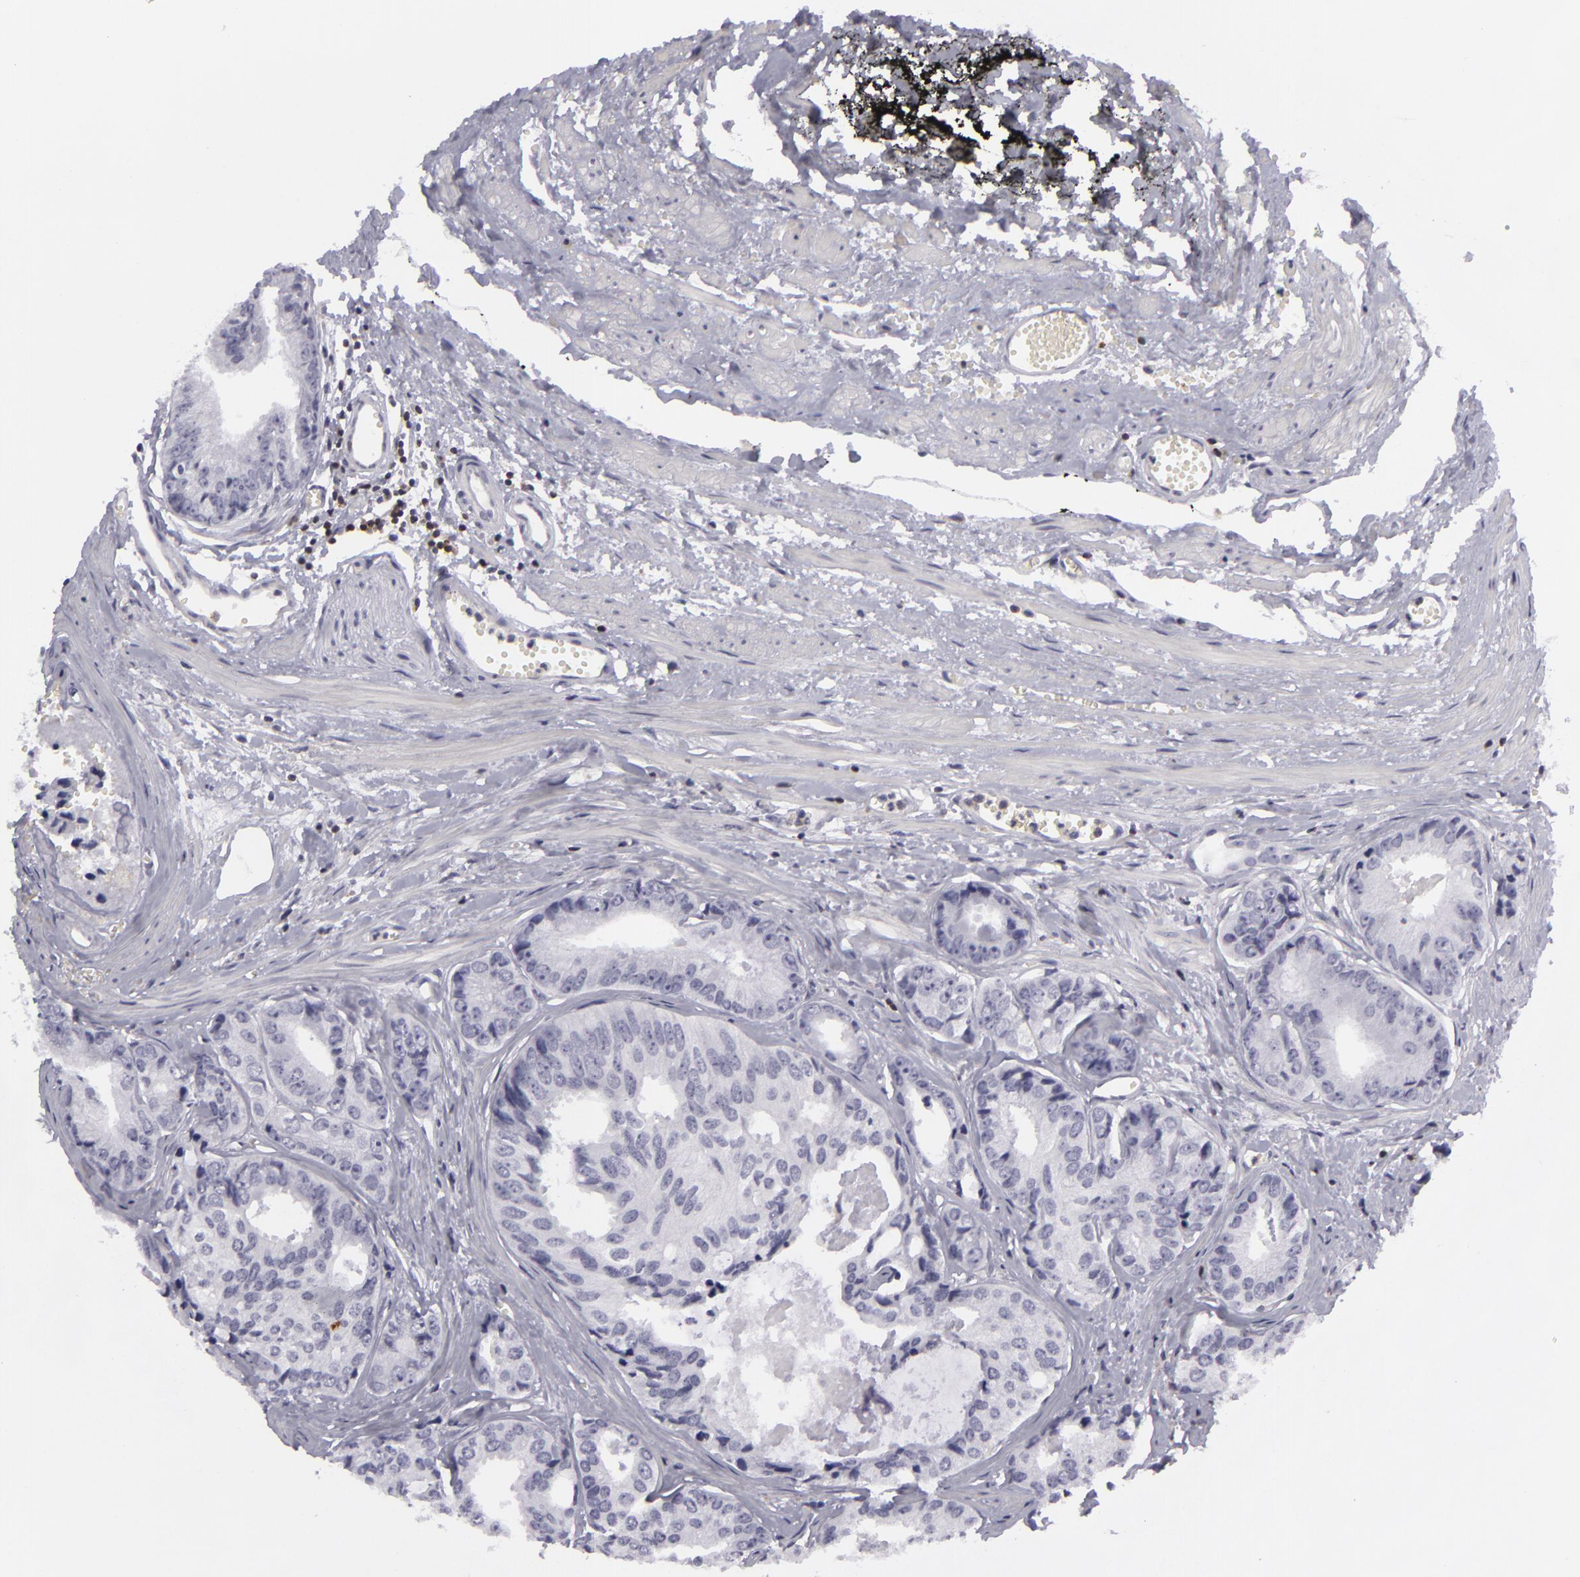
{"staining": {"intensity": "negative", "quantity": "none", "location": "none"}, "tissue": "prostate cancer", "cell_type": "Tumor cells", "image_type": "cancer", "snomed": [{"axis": "morphology", "description": "Adenocarcinoma, High grade"}, {"axis": "topography", "description": "Prostate"}], "caption": "Tumor cells are negative for protein expression in human adenocarcinoma (high-grade) (prostate). (DAB (3,3'-diaminobenzidine) immunohistochemistry with hematoxylin counter stain).", "gene": "KCNAB2", "patient": {"sex": "male", "age": 56}}